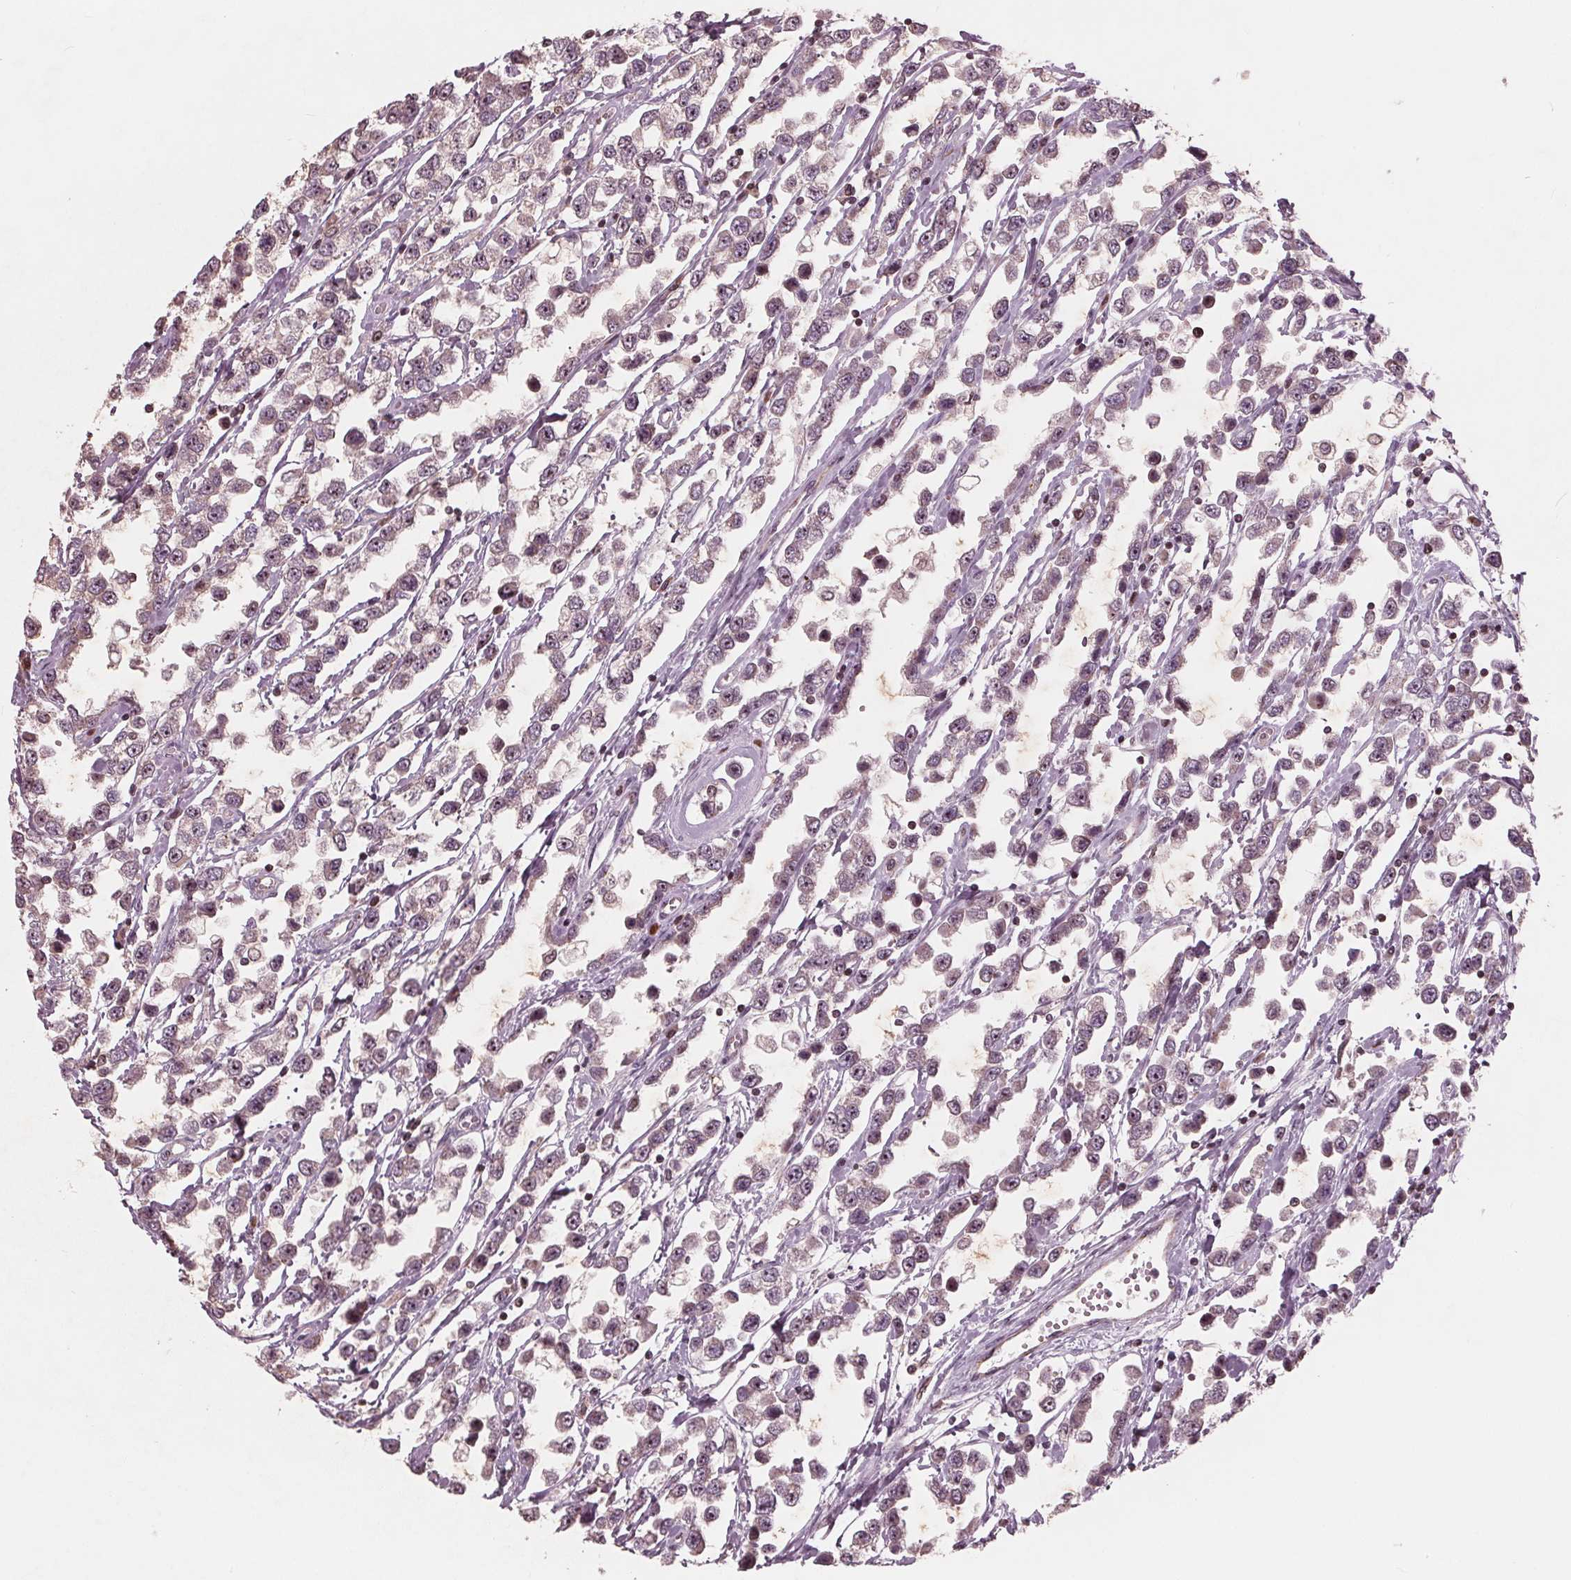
{"staining": {"intensity": "moderate", "quantity": ">75%", "location": "cytoplasmic/membranous,nuclear"}, "tissue": "testis cancer", "cell_type": "Tumor cells", "image_type": "cancer", "snomed": [{"axis": "morphology", "description": "Seminoma, NOS"}, {"axis": "topography", "description": "Testis"}], "caption": "IHC of testis seminoma reveals medium levels of moderate cytoplasmic/membranous and nuclear positivity in approximately >75% of tumor cells.", "gene": "NUP210", "patient": {"sex": "male", "age": 34}}